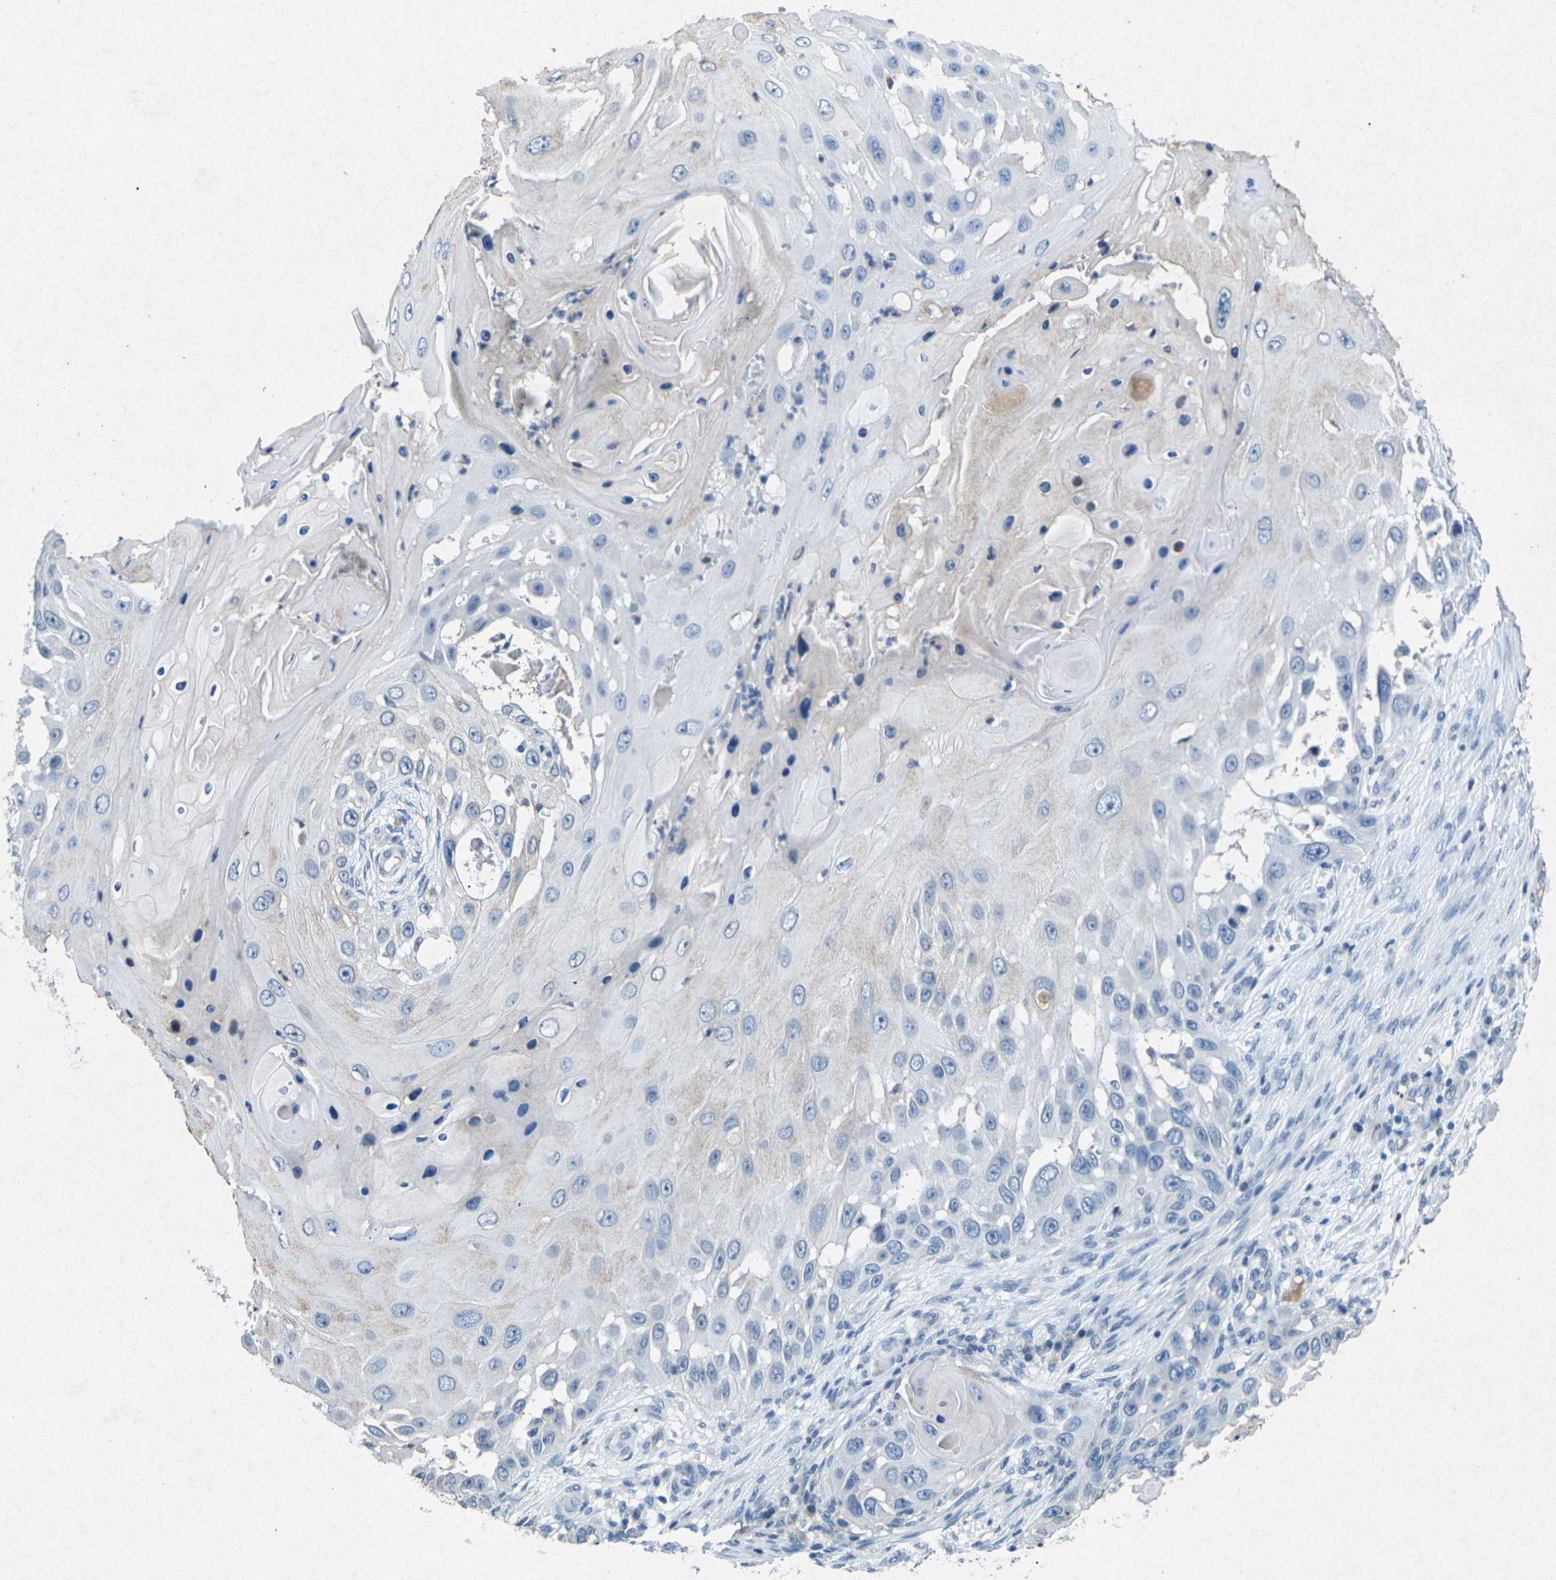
{"staining": {"intensity": "negative", "quantity": "none", "location": "none"}, "tissue": "skin cancer", "cell_type": "Tumor cells", "image_type": "cancer", "snomed": [{"axis": "morphology", "description": "Squamous cell carcinoma, NOS"}, {"axis": "topography", "description": "Skin"}], "caption": "Immunohistochemical staining of skin cancer (squamous cell carcinoma) shows no significant expression in tumor cells. (IHC, brightfield microscopy, high magnification).", "gene": "A1BG", "patient": {"sex": "female", "age": 44}}